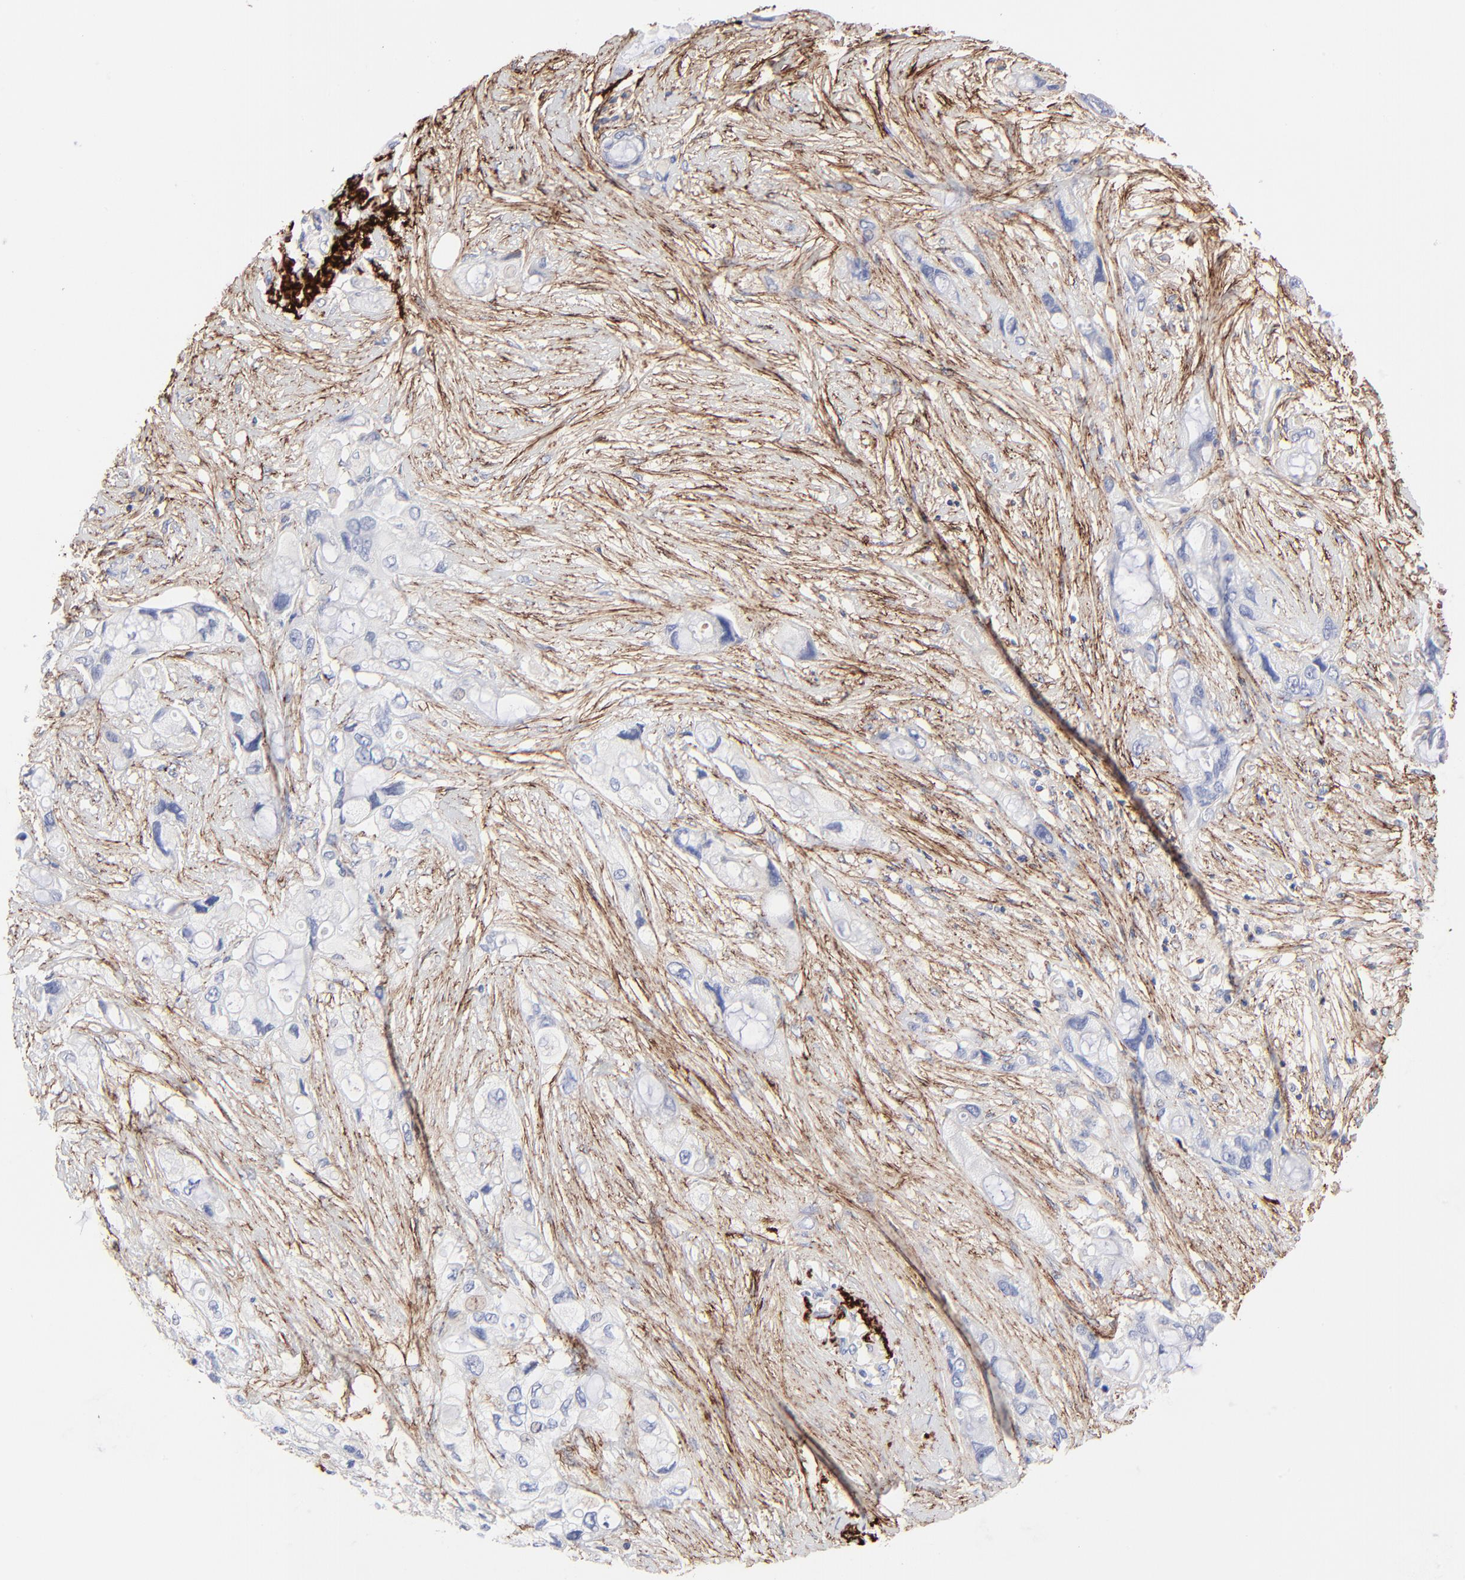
{"staining": {"intensity": "weak", "quantity": "25%-75%", "location": "cytoplasmic/membranous"}, "tissue": "pancreatic cancer", "cell_type": "Tumor cells", "image_type": "cancer", "snomed": [{"axis": "morphology", "description": "Adenocarcinoma, NOS"}, {"axis": "topography", "description": "Pancreas"}], "caption": "Weak cytoplasmic/membranous protein staining is appreciated in about 25%-75% of tumor cells in pancreatic adenocarcinoma.", "gene": "FBLN2", "patient": {"sex": "female", "age": 59}}